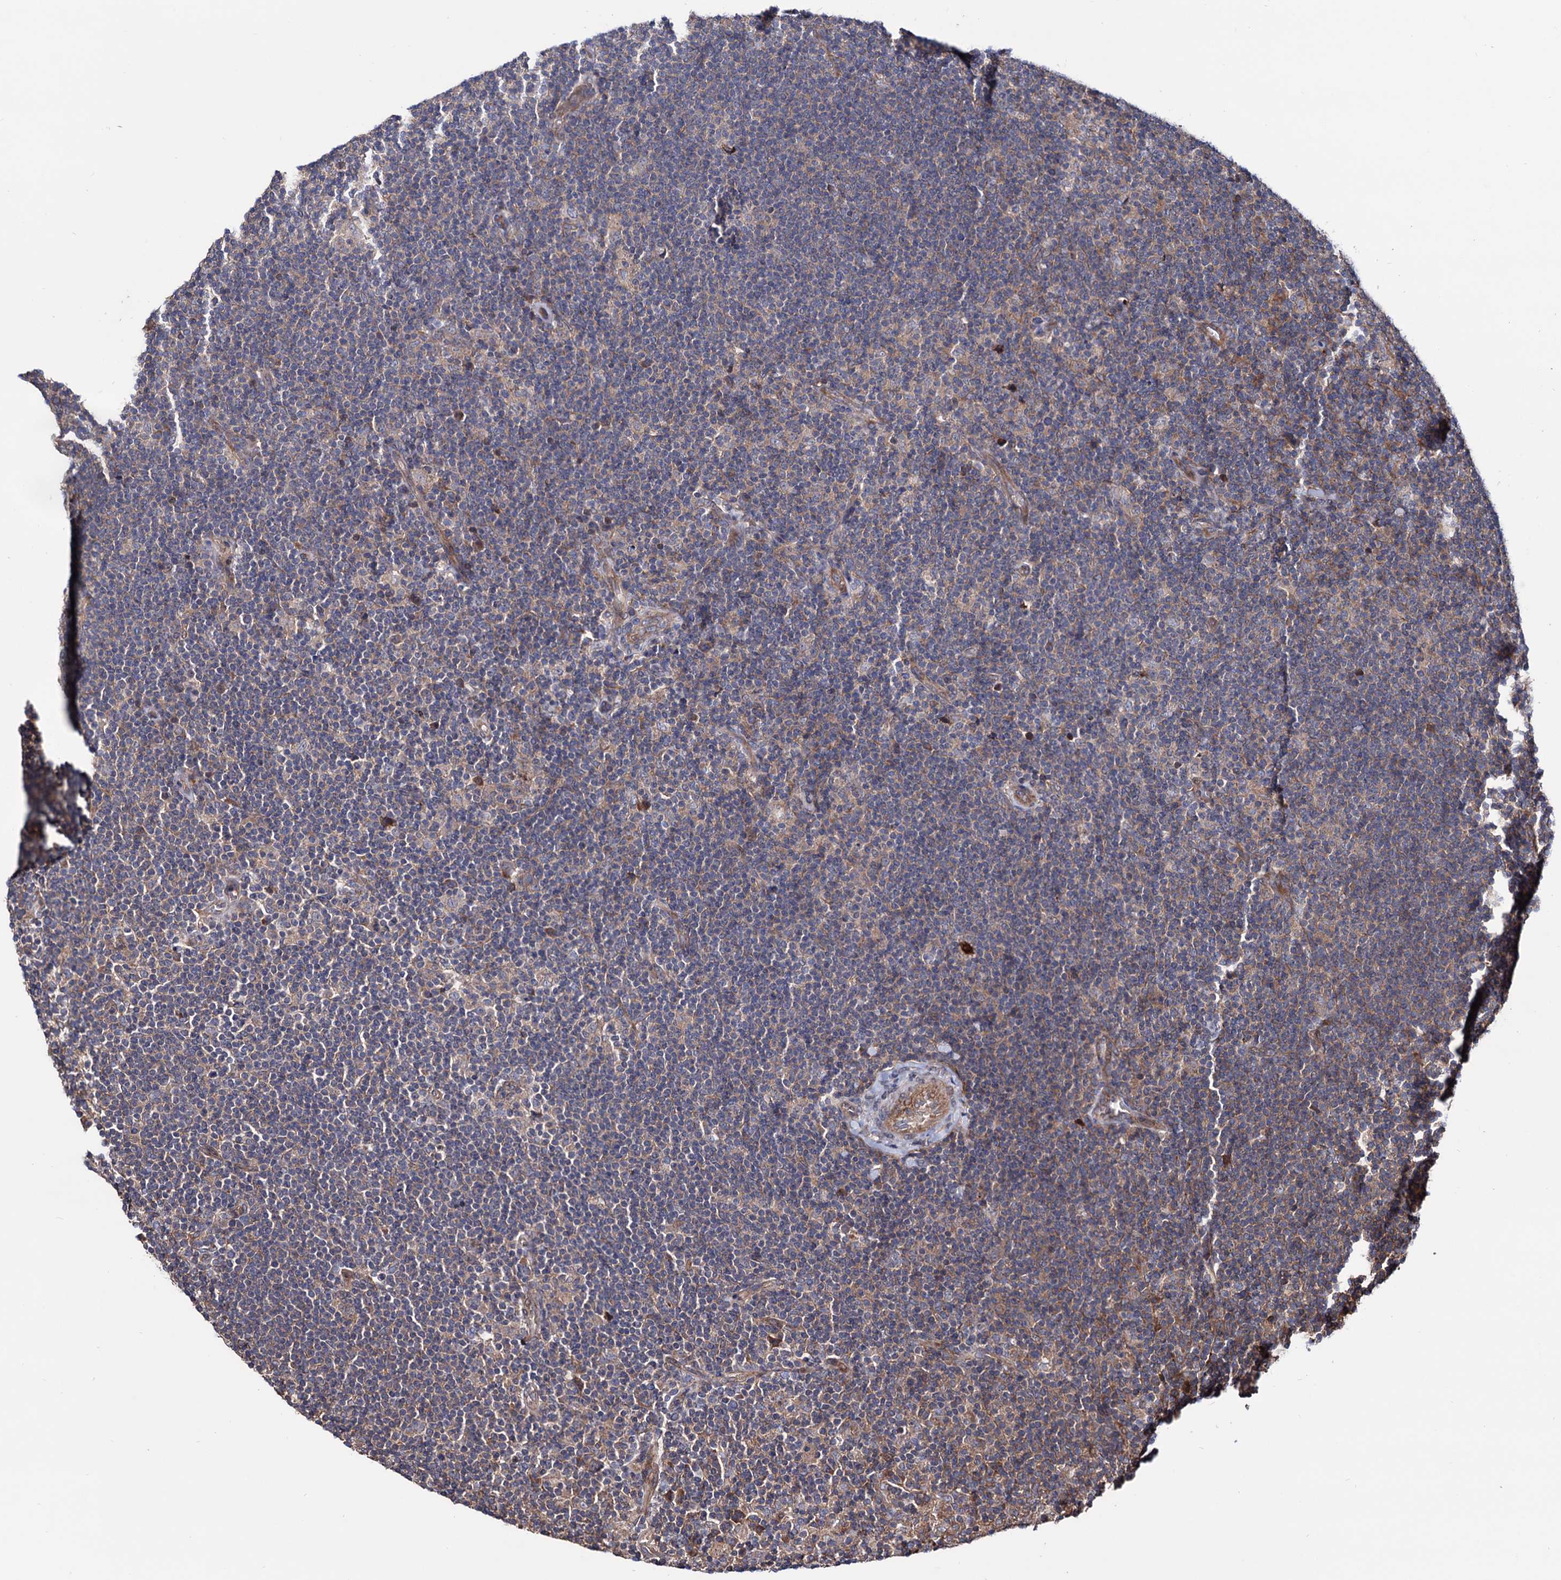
{"staining": {"intensity": "negative", "quantity": "none", "location": "none"}, "tissue": "lymphoma", "cell_type": "Tumor cells", "image_type": "cancer", "snomed": [{"axis": "morphology", "description": "Hodgkin's disease, NOS"}, {"axis": "topography", "description": "Lymph node"}], "caption": "Immunohistochemistry micrograph of neoplastic tissue: Hodgkin's disease stained with DAB (3,3'-diaminobenzidine) shows no significant protein expression in tumor cells.", "gene": "FERMT2", "patient": {"sex": "female", "age": 57}}